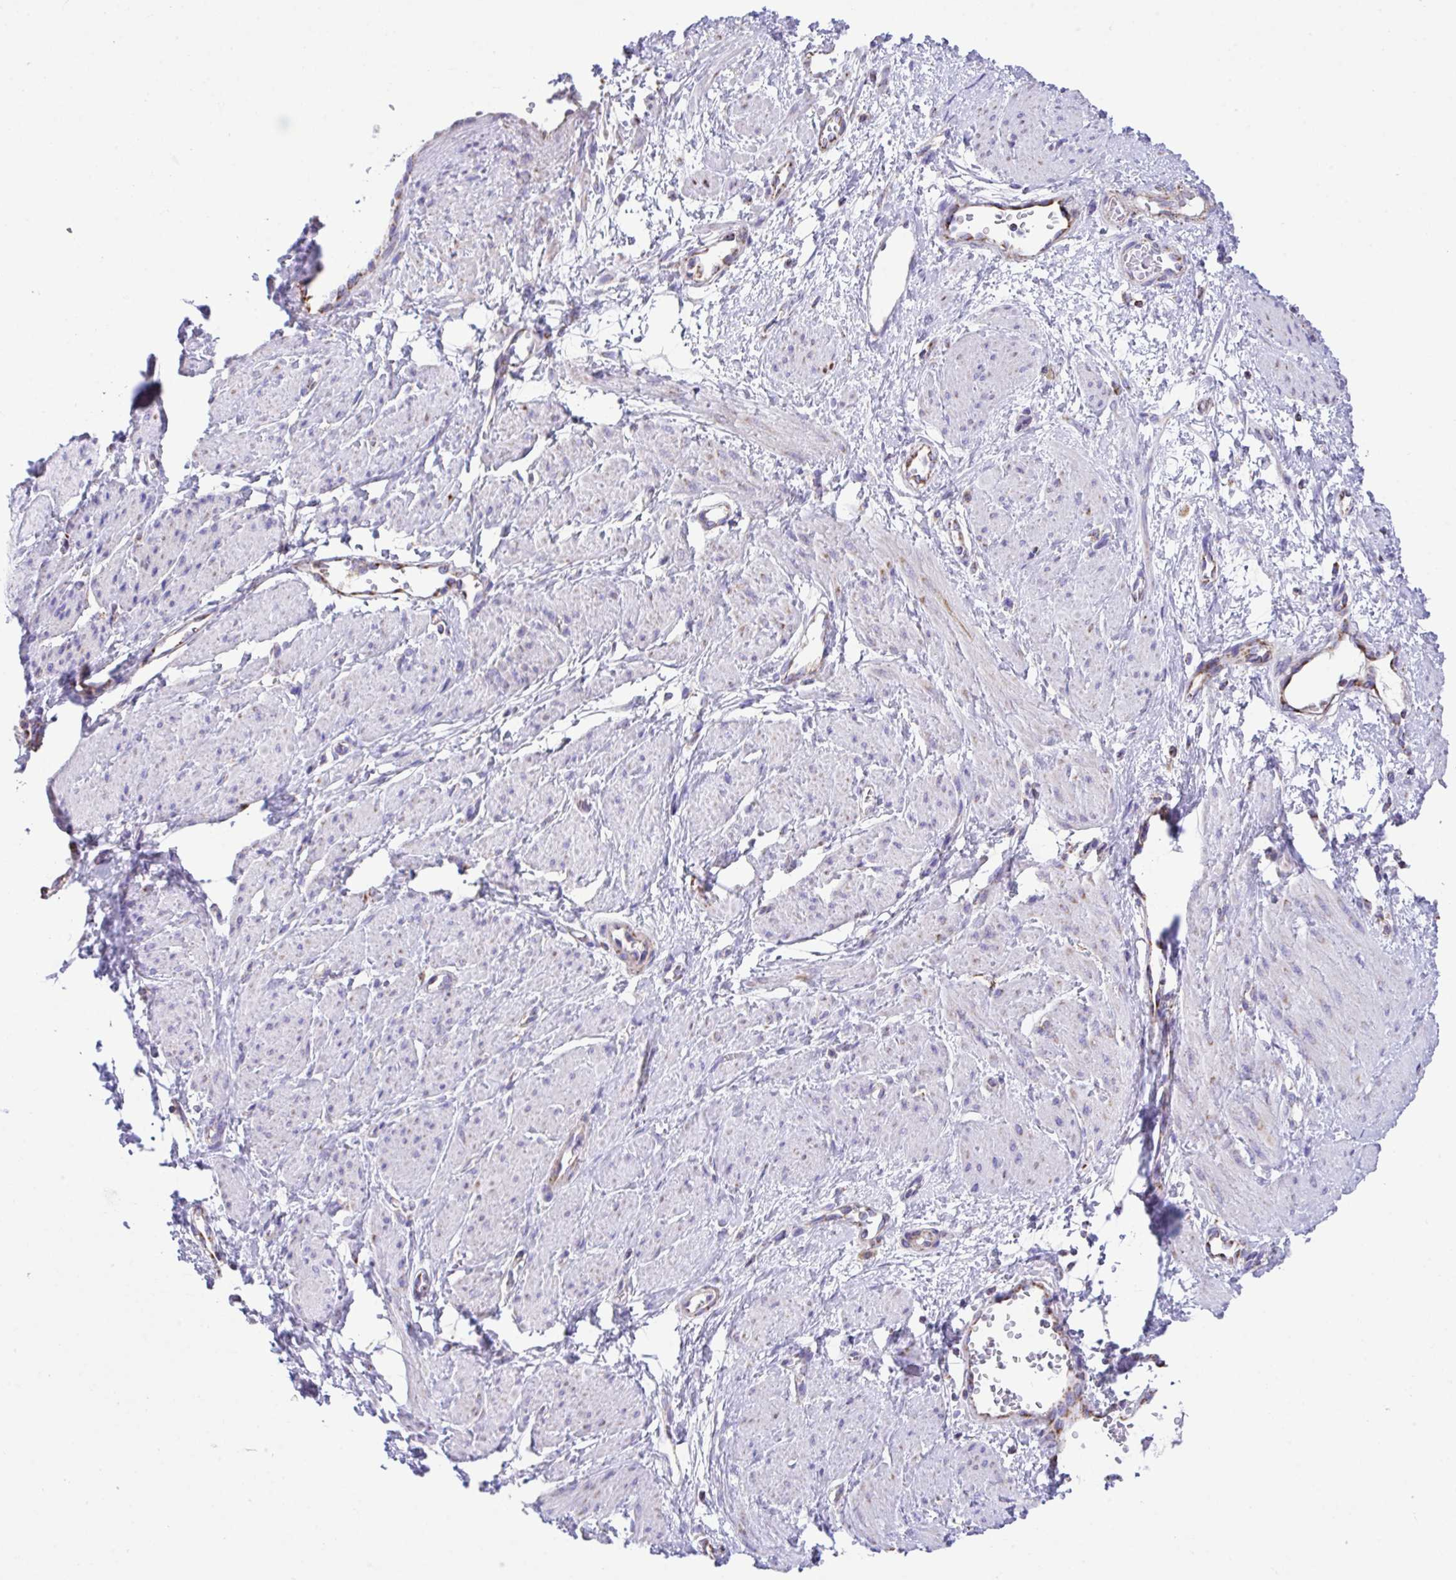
{"staining": {"intensity": "moderate", "quantity": "<25%", "location": "cytoplasmic/membranous"}, "tissue": "smooth muscle", "cell_type": "Smooth muscle cells", "image_type": "normal", "snomed": [{"axis": "morphology", "description": "Normal tissue, NOS"}, {"axis": "topography", "description": "Smooth muscle"}, {"axis": "topography", "description": "Uterus"}], "caption": "Smooth muscle cells display moderate cytoplasmic/membranous staining in approximately <25% of cells in unremarkable smooth muscle.", "gene": "PCMTD2", "patient": {"sex": "female", "age": 39}}